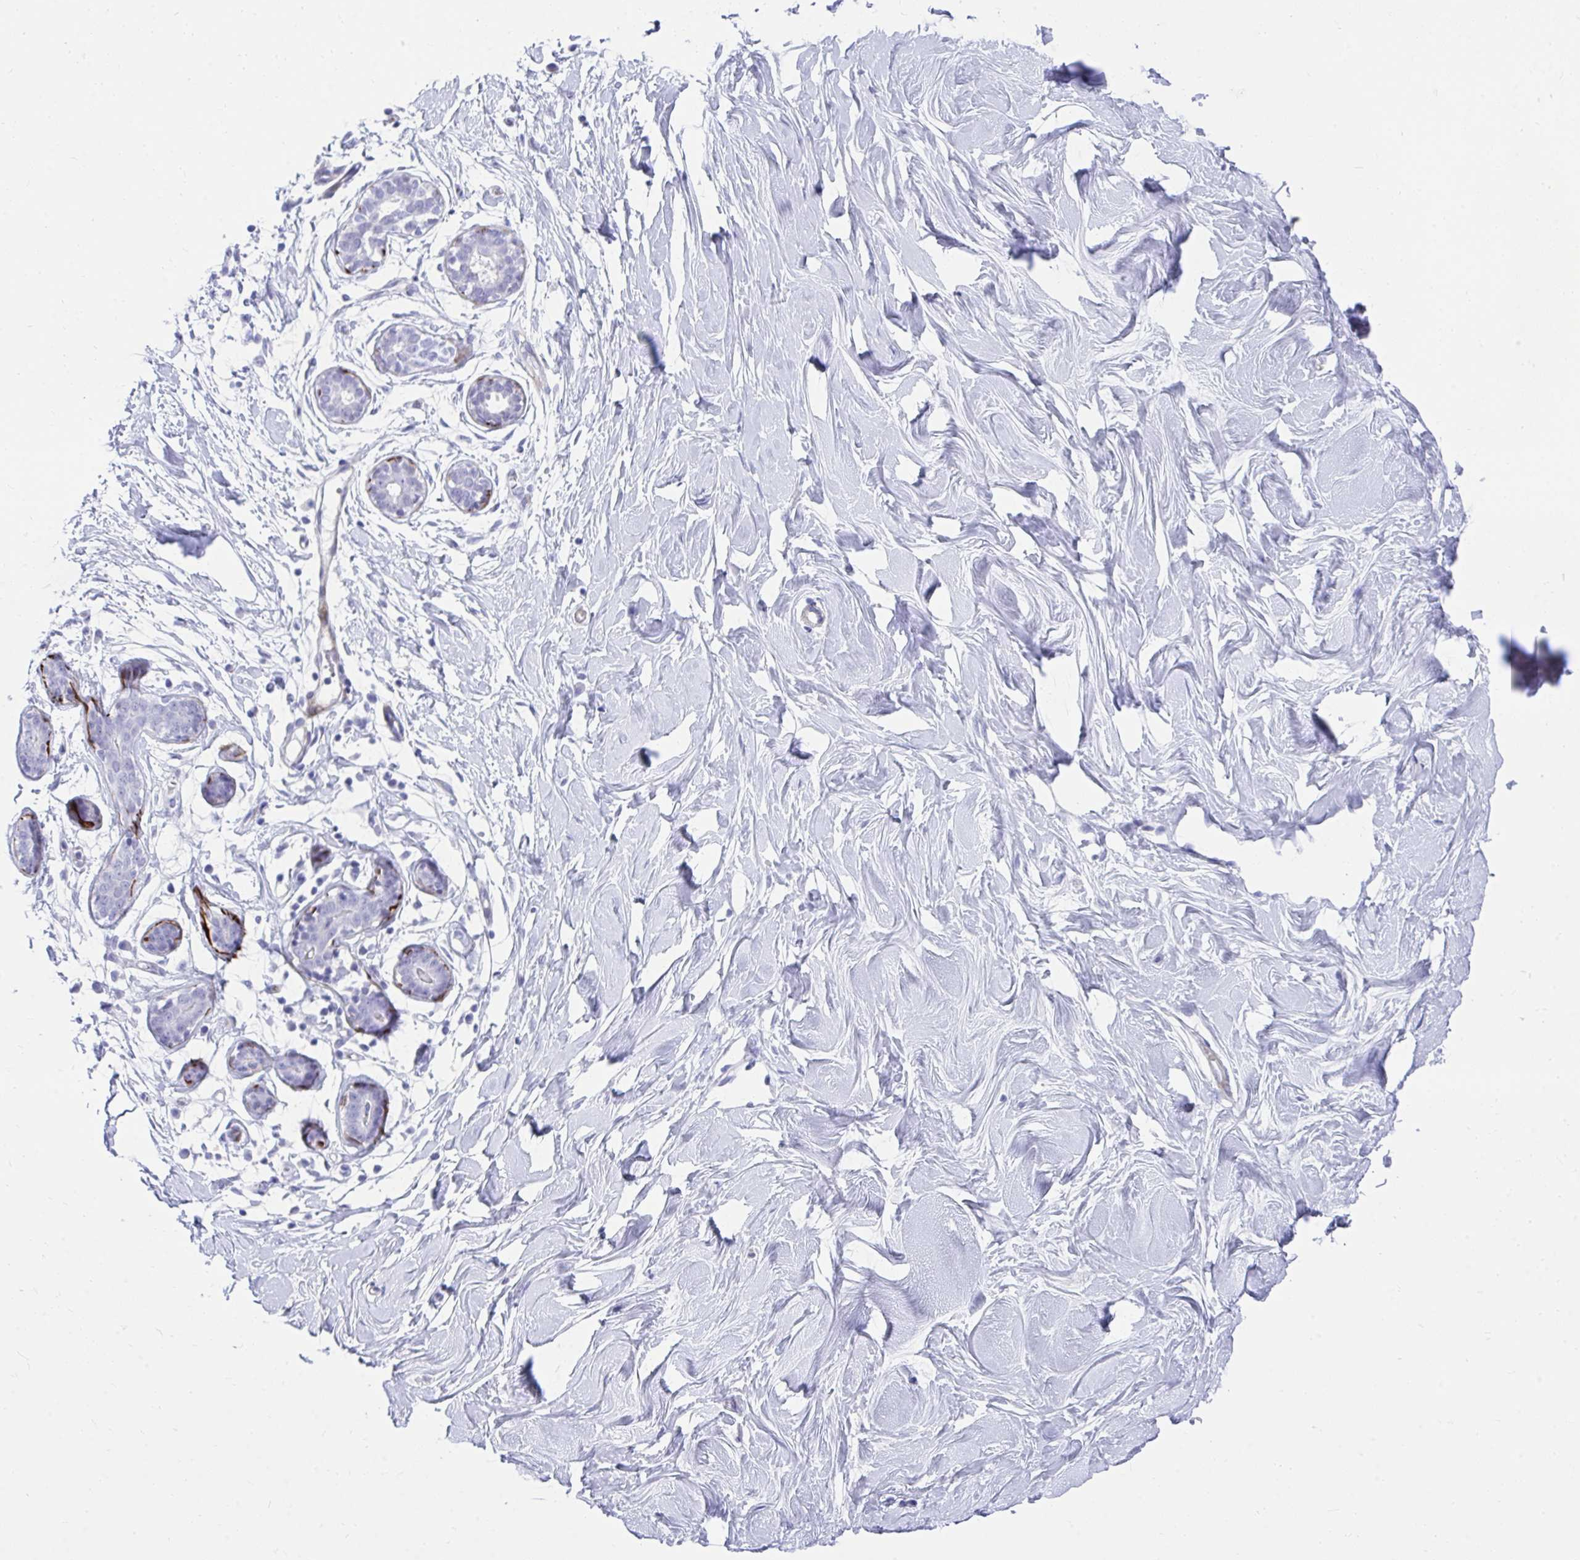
{"staining": {"intensity": "negative", "quantity": "none", "location": "none"}, "tissue": "breast", "cell_type": "Adipocytes", "image_type": "normal", "snomed": [{"axis": "morphology", "description": "Normal tissue, NOS"}, {"axis": "topography", "description": "Breast"}], "caption": "A high-resolution histopathology image shows IHC staining of unremarkable breast, which exhibits no significant positivity in adipocytes.", "gene": "CSTB", "patient": {"sex": "female", "age": 27}}